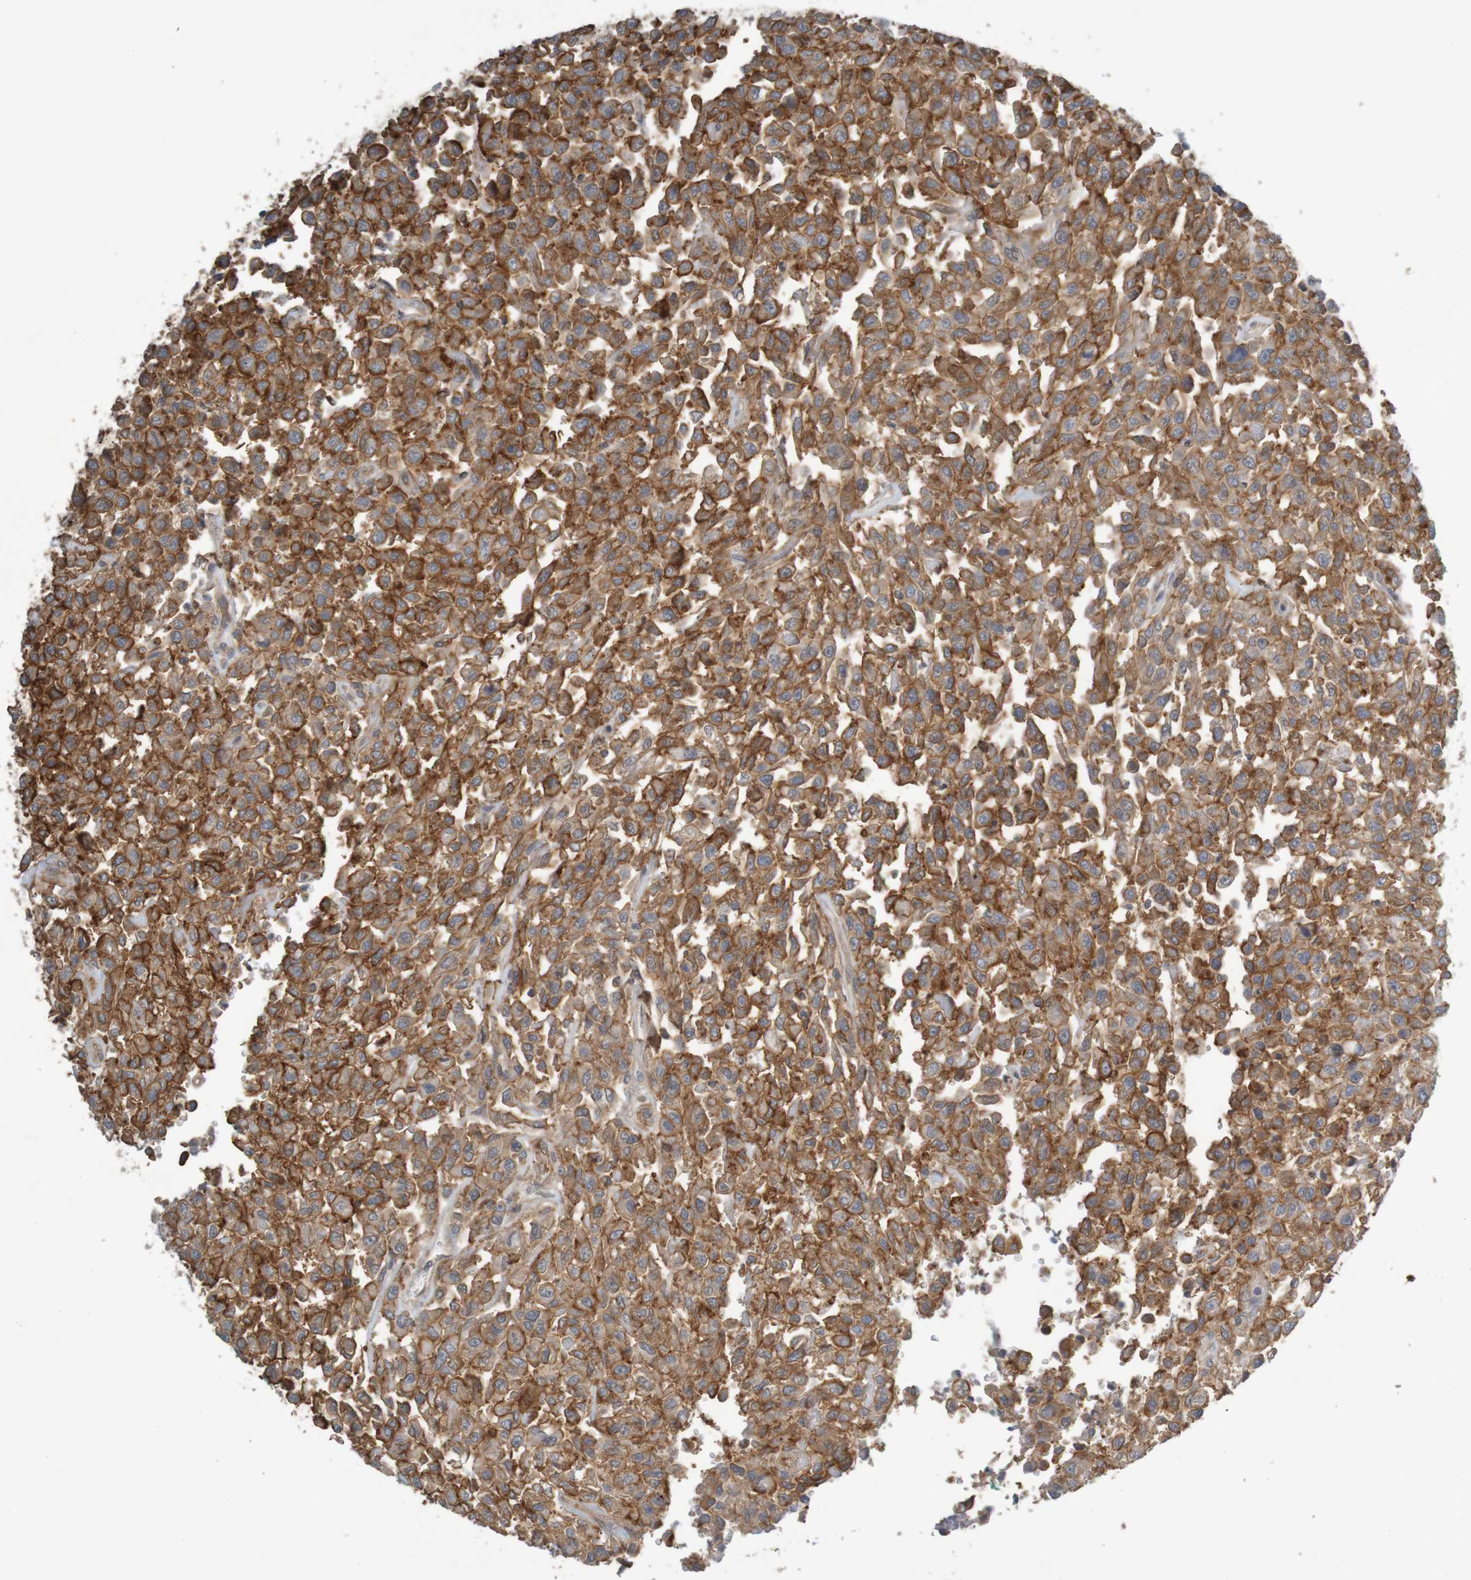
{"staining": {"intensity": "strong", "quantity": ">75%", "location": "cytoplasmic/membranous"}, "tissue": "urothelial cancer", "cell_type": "Tumor cells", "image_type": "cancer", "snomed": [{"axis": "morphology", "description": "Urothelial carcinoma, High grade"}, {"axis": "topography", "description": "Urinary bladder"}], "caption": "Tumor cells reveal high levels of strong cytoplasmic/membranous staining in approximately >75% of cells in urothelial cancer. (DAB IHC, brown staining for protein, blue staining for nuclei).", "gene": "B3GAT2", "patient": {"sex": "male", "age": 46}}